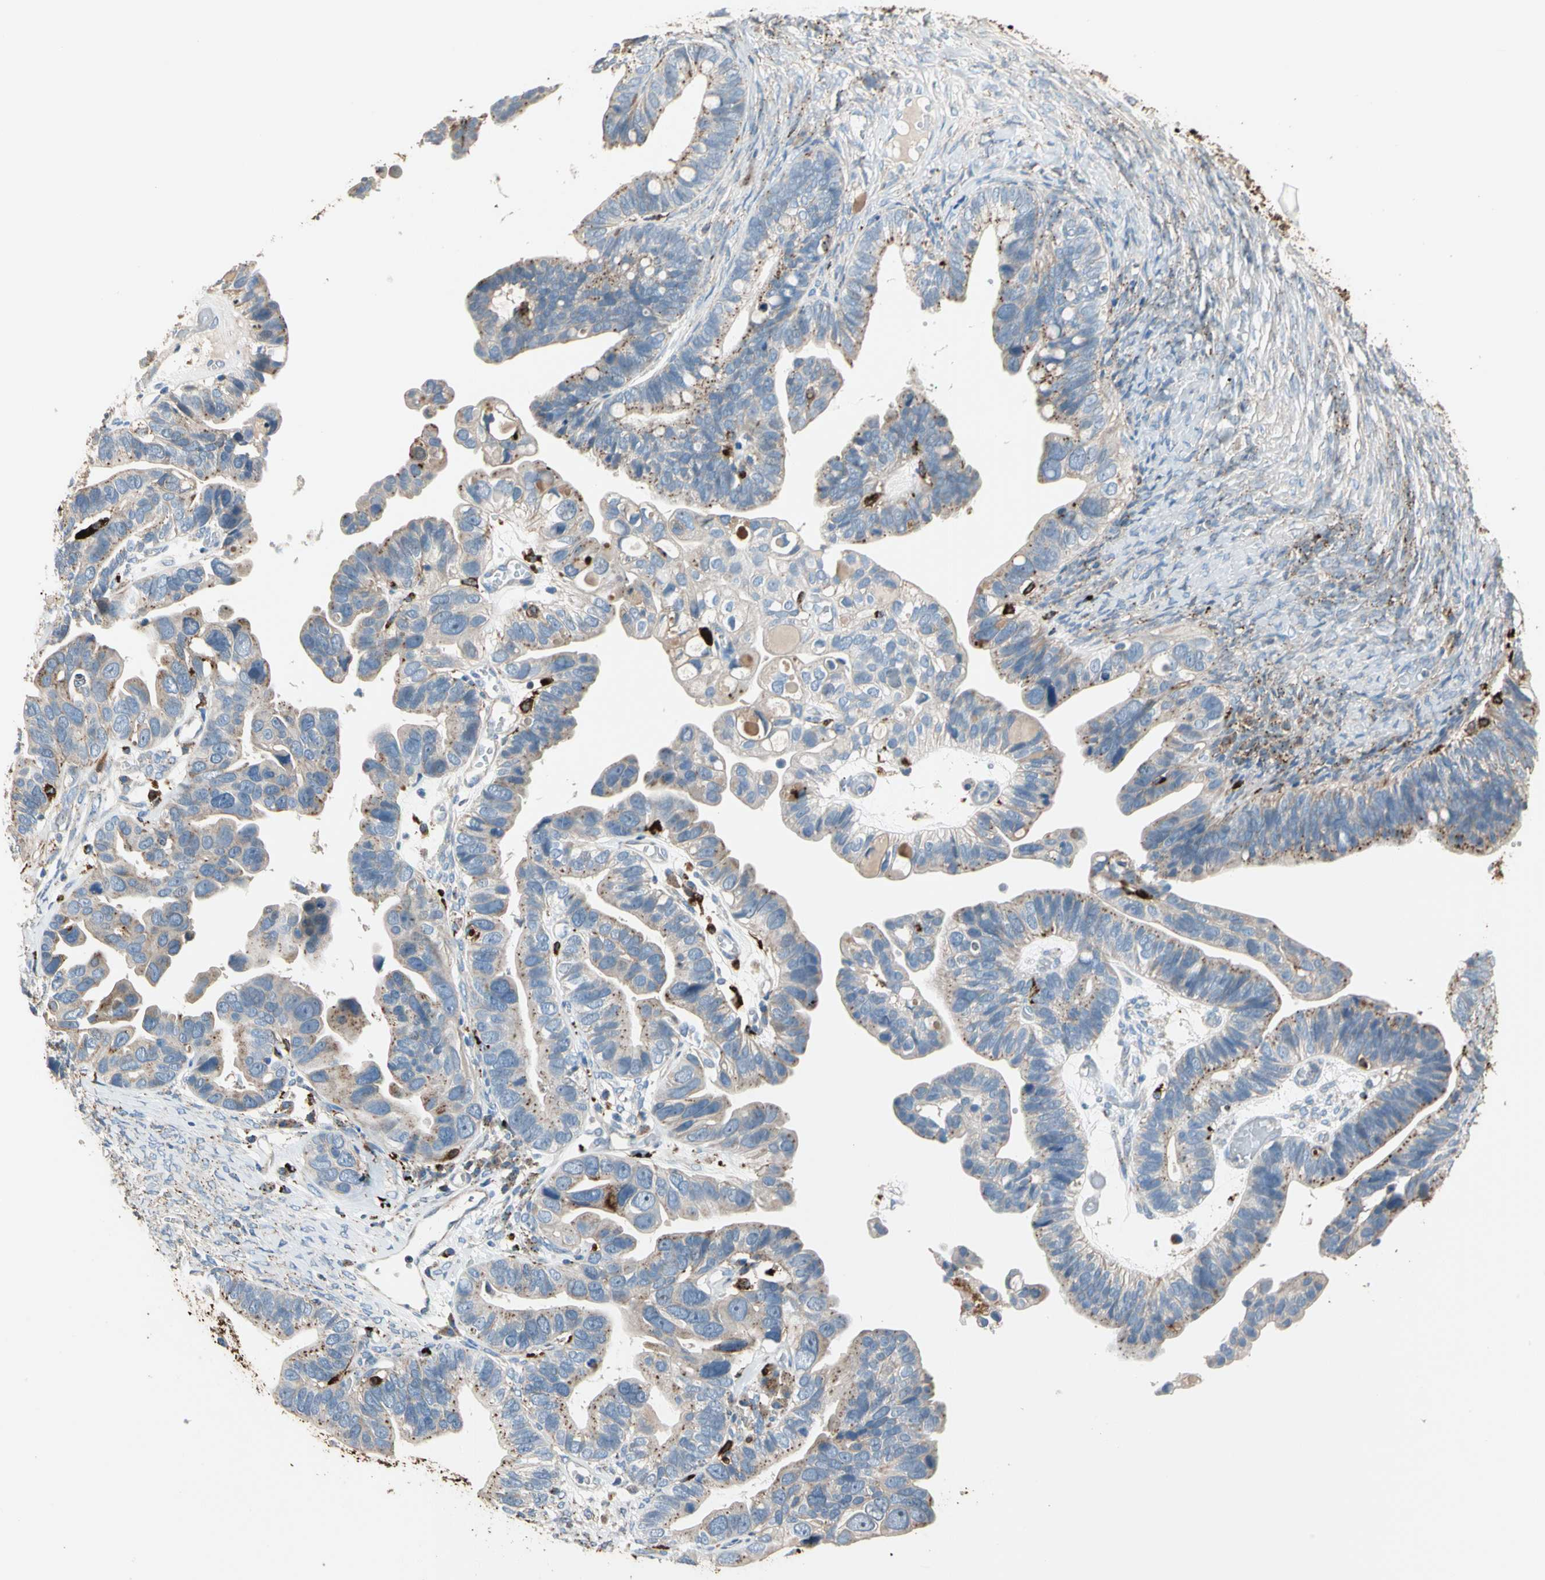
{"staining": {"intensity": "moderate", "quantity": "<25%", "location": "cytoplasmic/membranous"}, "tissue": "ovarian cancer", "cell_type": "Tumor cells", "image_type": "cancer", "snomed": [{"axis": "morphology", "description": "Cystadenocarcinoma, serous, NOS"}, {"axis": "topography", "description": "Ovary"}], "caption": "This photomicrograph displays ovarian cancer stained with immunohistochemistry to label a protein in brown. The cytoplasmic/membranous of tumor cells show moderate positivity for the protein. Nuclei are counter-stained blue.", "gene": "GM2A", "patient": {"sex": "female", "age": 56}}